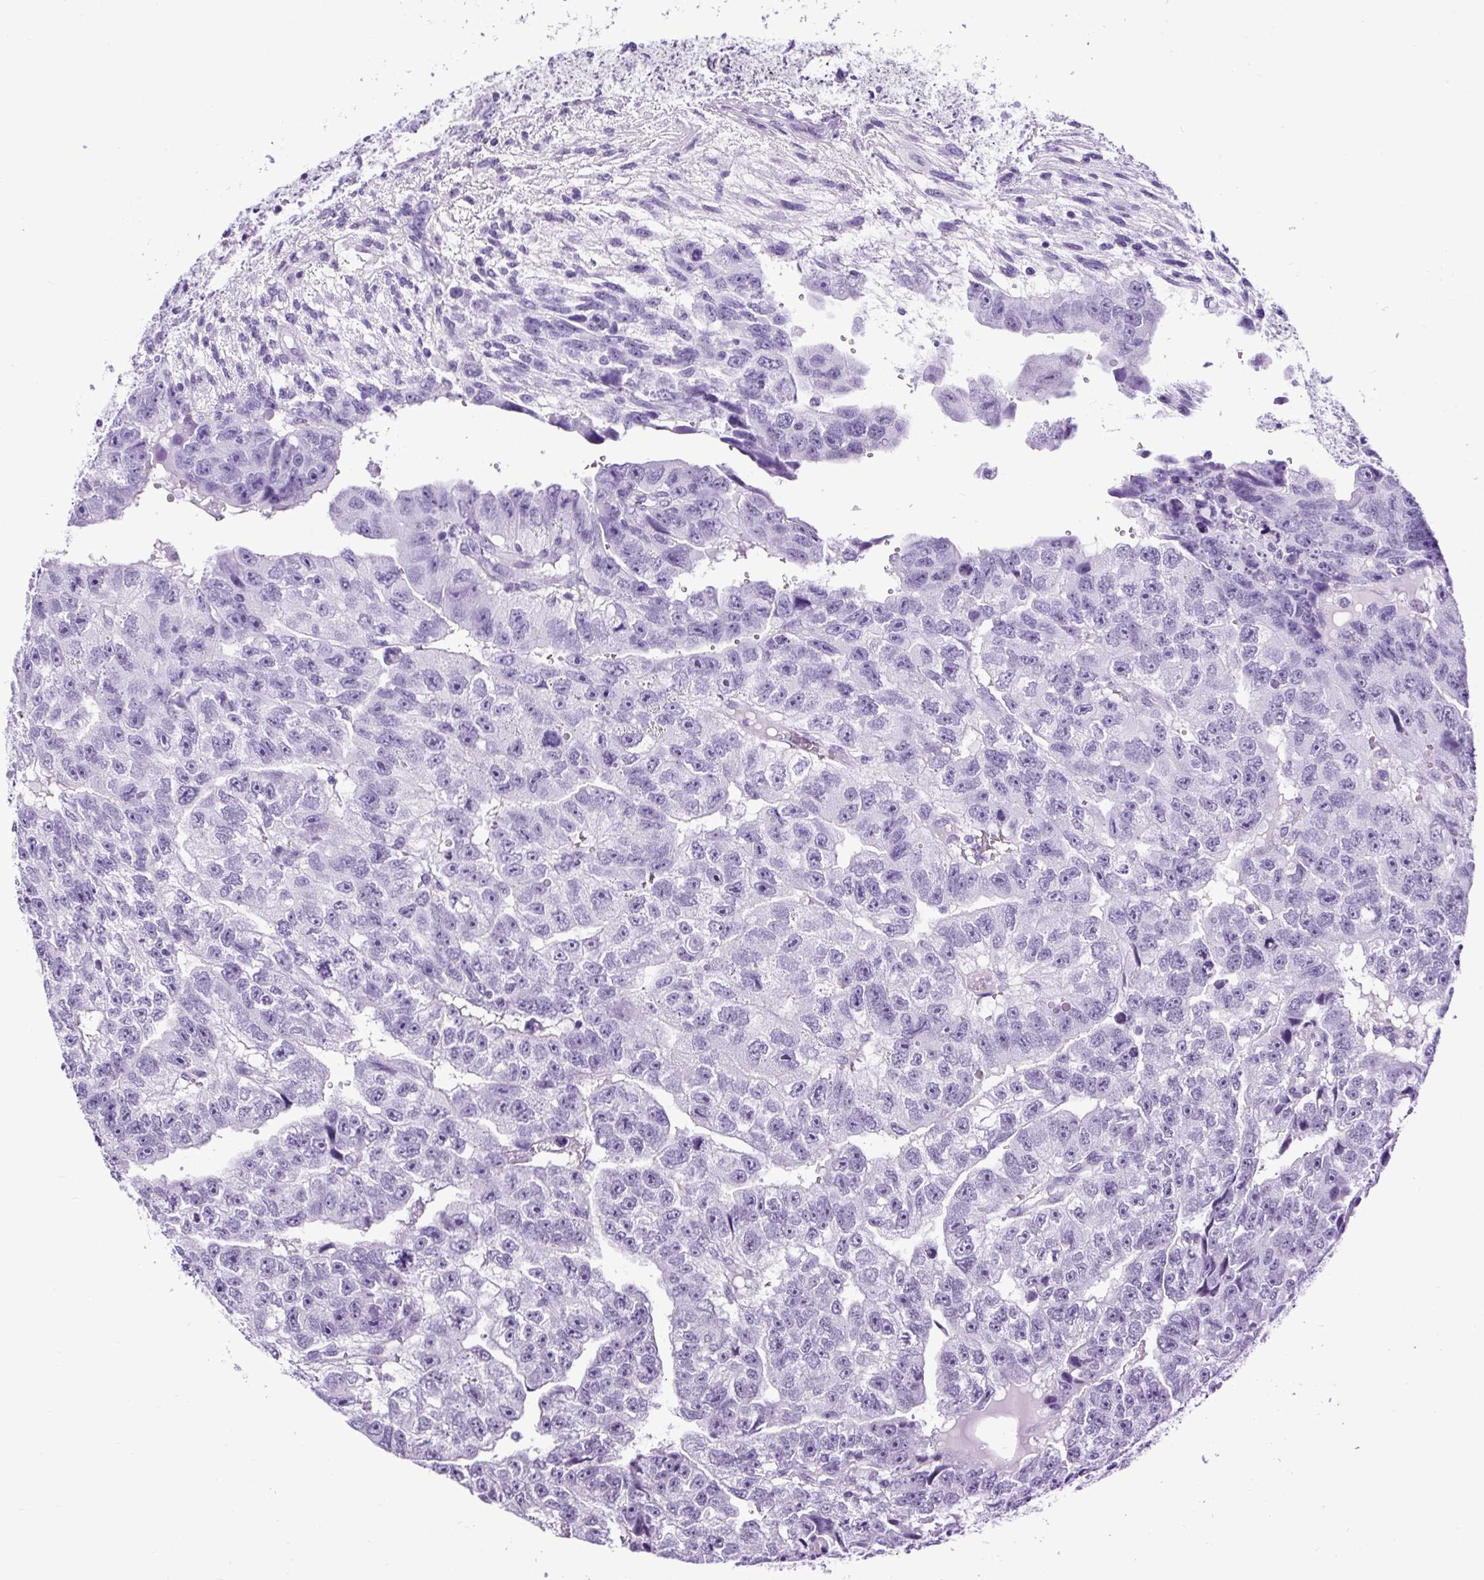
{"staining": {"intensity": "negative", "quantity": "none", "location": "none"}, "tissue": "testis cancer", "cell_type": "Tumor cells", "image_type": "cancer", "snomed": [{"axis": "morphology", "description": "Carcinoma, Embryonal, NOS"}, {"axis": "topography", "description": "Testis"}], "caption": "An immunohistochemistry (IHC) histopathology image of testis embryonal carcinoma is shown. There is no staining in tumor cells of testis embryonal carcinoma.", "gene": "CEL", "patient": {"sex": "male", "age": 20}}